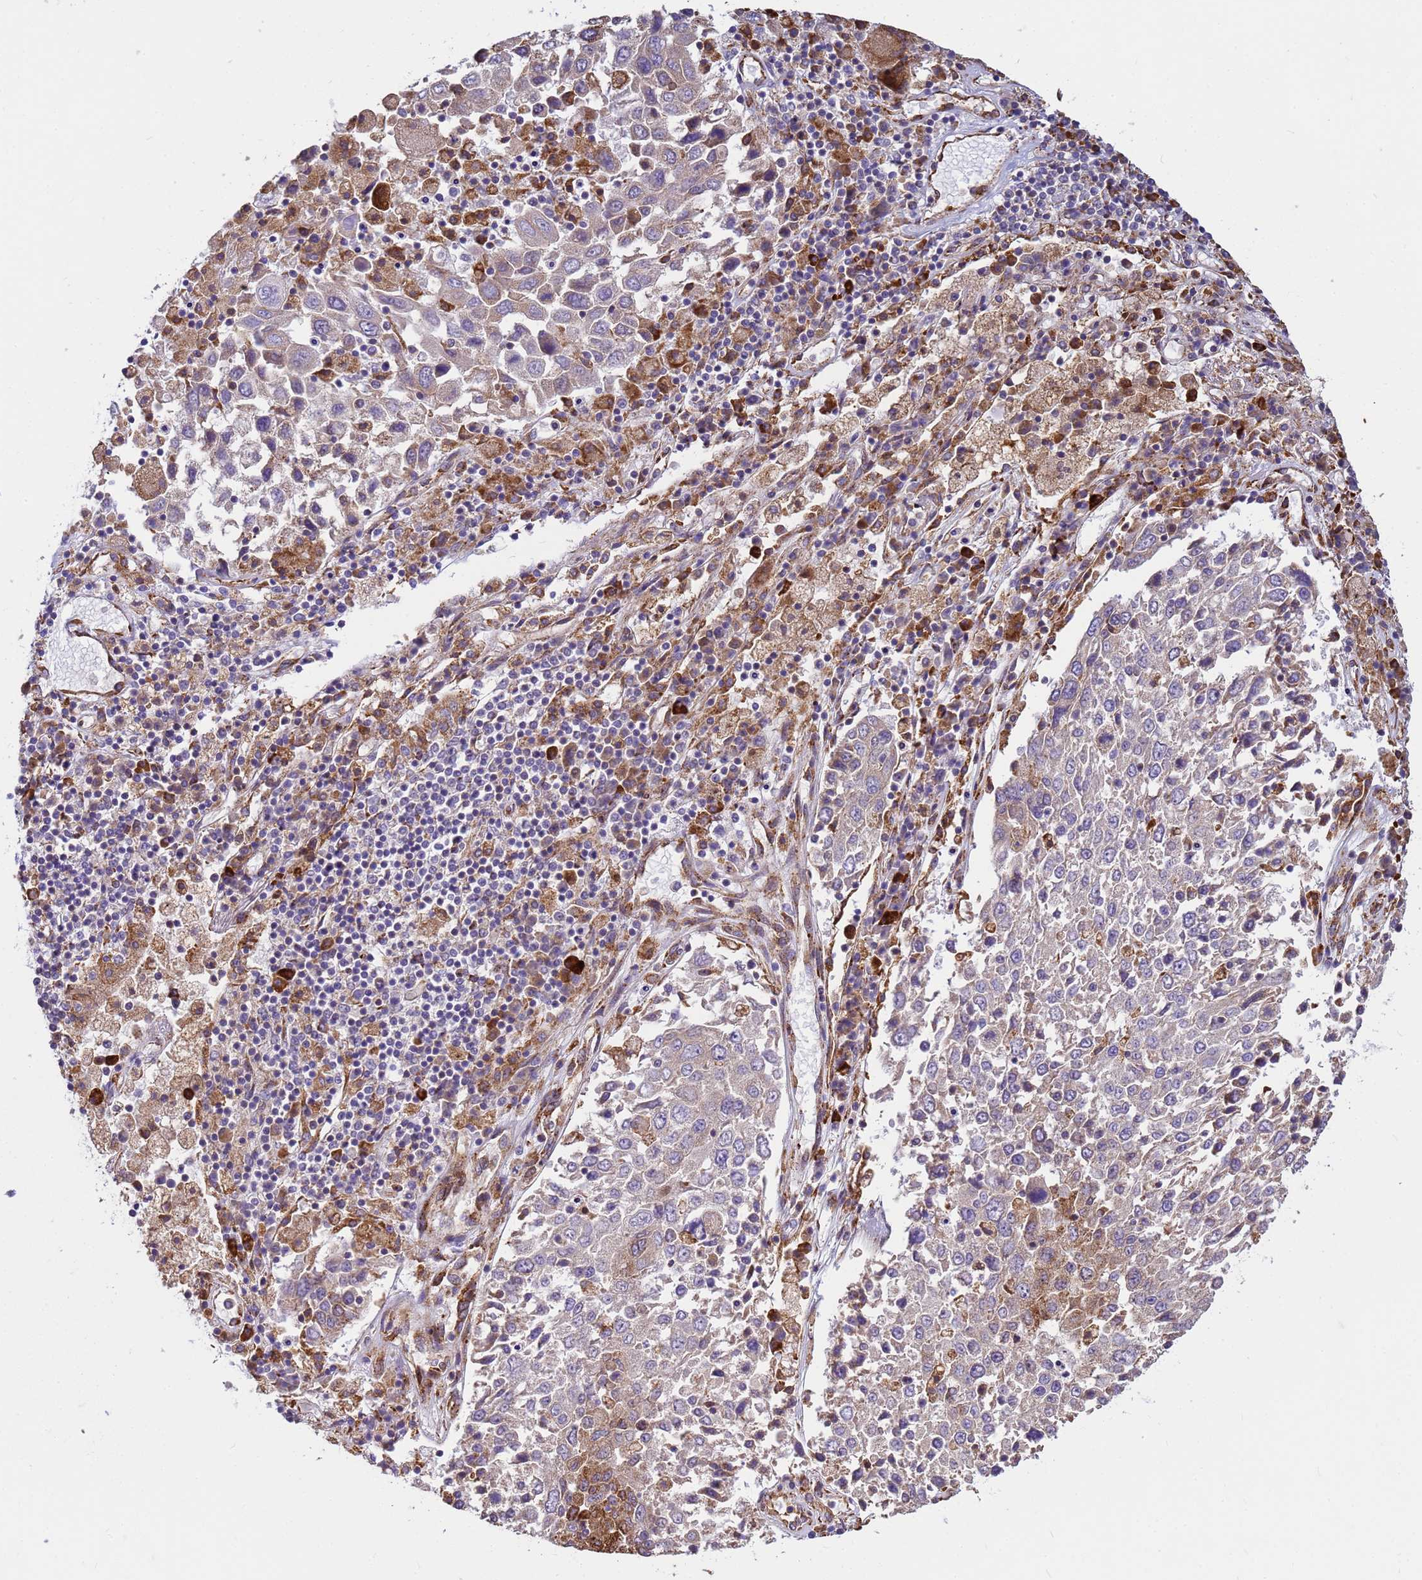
{"staining": {"intensity": "moderate", "quantity": "<25%", "location": "cytoplasmic/membranous"}, "tissue": "lung cancer", "cell_type": "Tumor cells", "image_type": "cancer", "snomed": [{"axis": "morphology", "description": "Squamous cell carcinoma, NOS"}, {"axis": "topography", "description": "Lung"}], "caption": "The image shows immunohistochemical staining of lung cancer (squamous cell carcinoma). There is moderate cytoplasmic/membranous positivity is seen in approximately <25% of tumor cells.", "gene": "THAP5", "patient": {"sex": "male", "age": 65}}